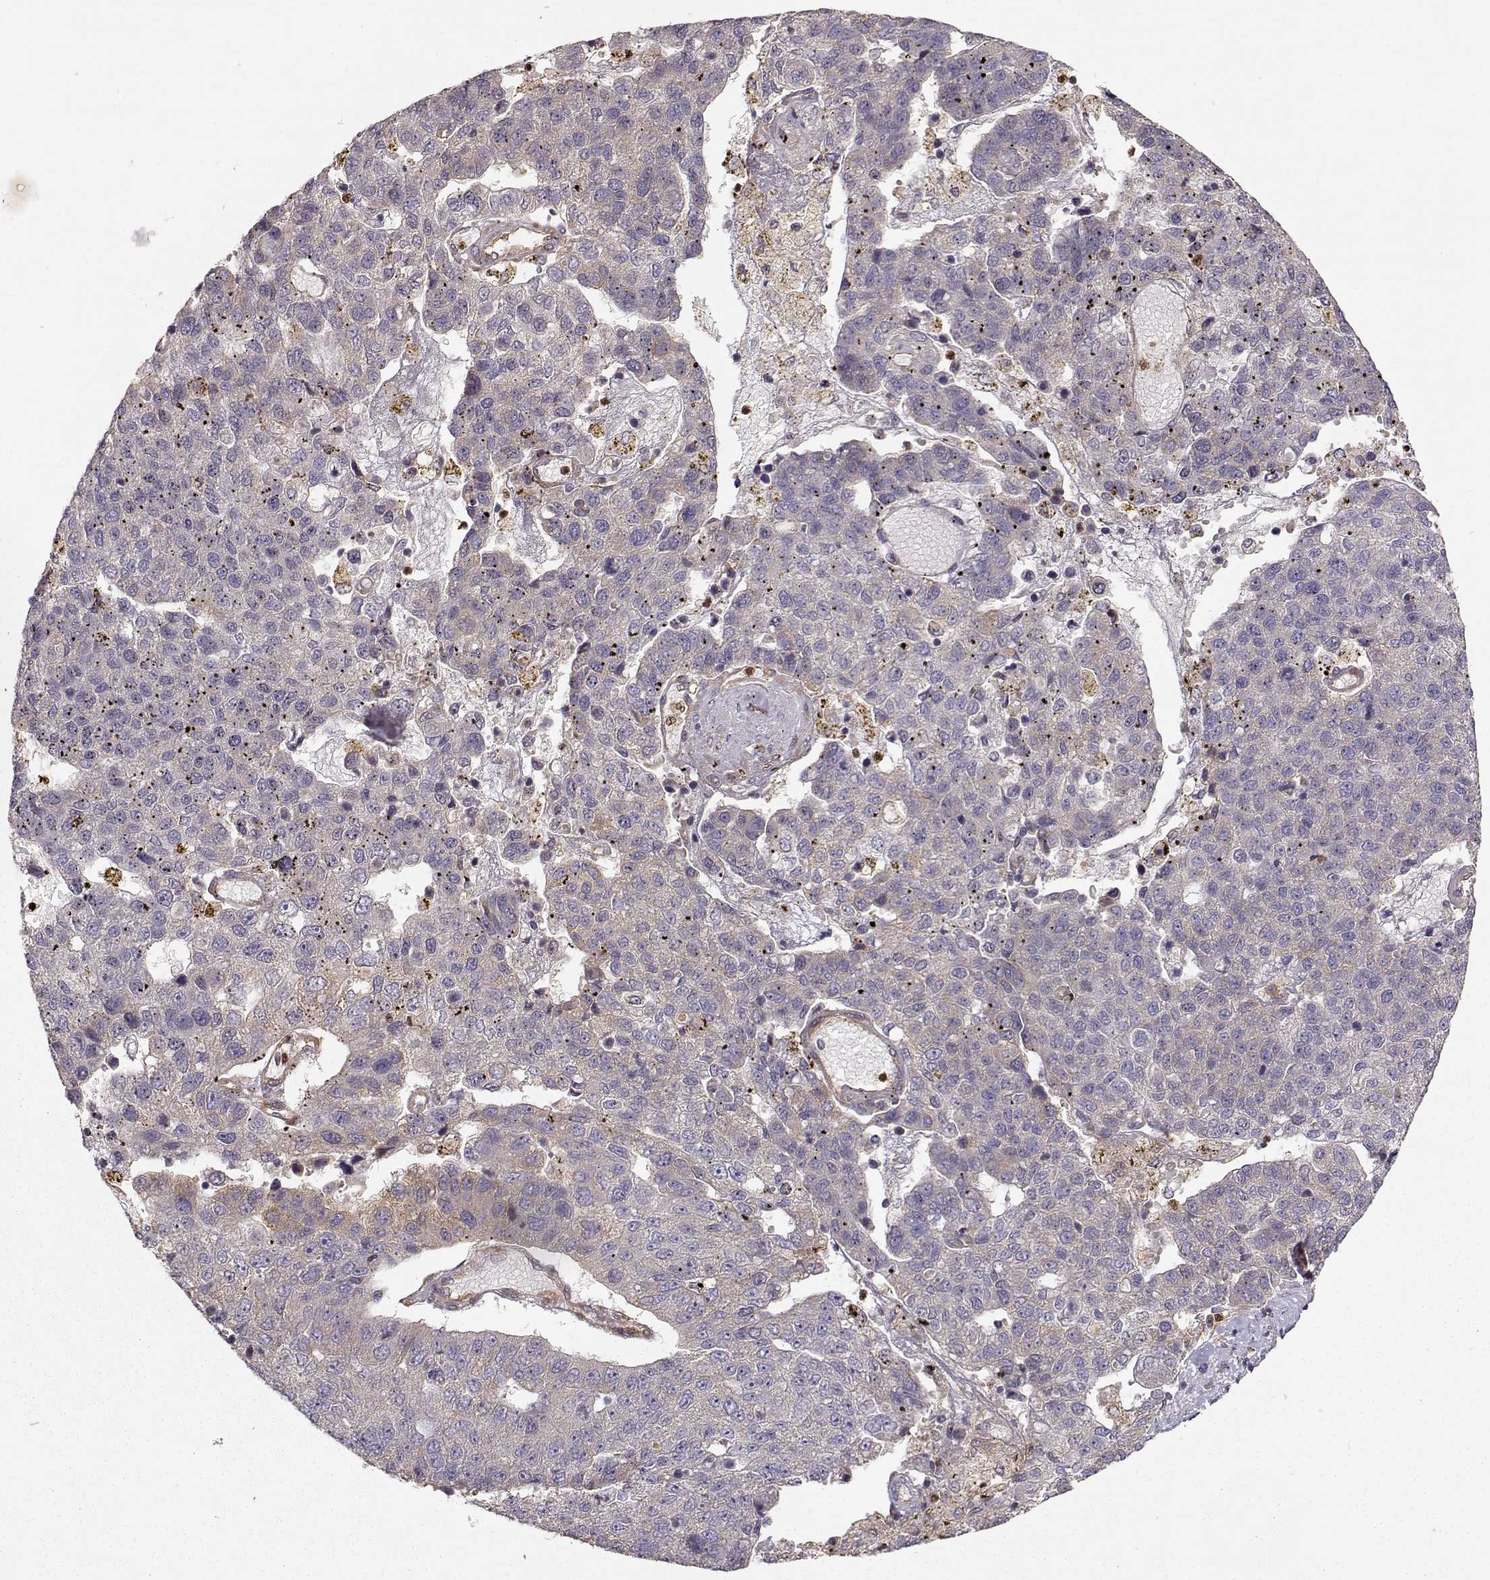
{"staining": {"intensity": "weak", "quantity": "25%-75%", "location": "cytoplasmic/membranous"}, "tissue": "pancreatic cancer", "cell_type": "Tumor cells", "image_type": "cancer", "snomed": [{"axis": "morphology", "description": "Adenocarcinoma, NOS"}, {"axis": "topography", "description": "Pancreas"}], "caption": "Human adenocarcinoma (pancreatic) stained for a protein (brown) exhibits weak cytoplasmic/membranous positive staining in approximately 25%-75% of tumor cells.", "gene": "ARHGEF2", "patient": {"sex": "female", "age": 61}}